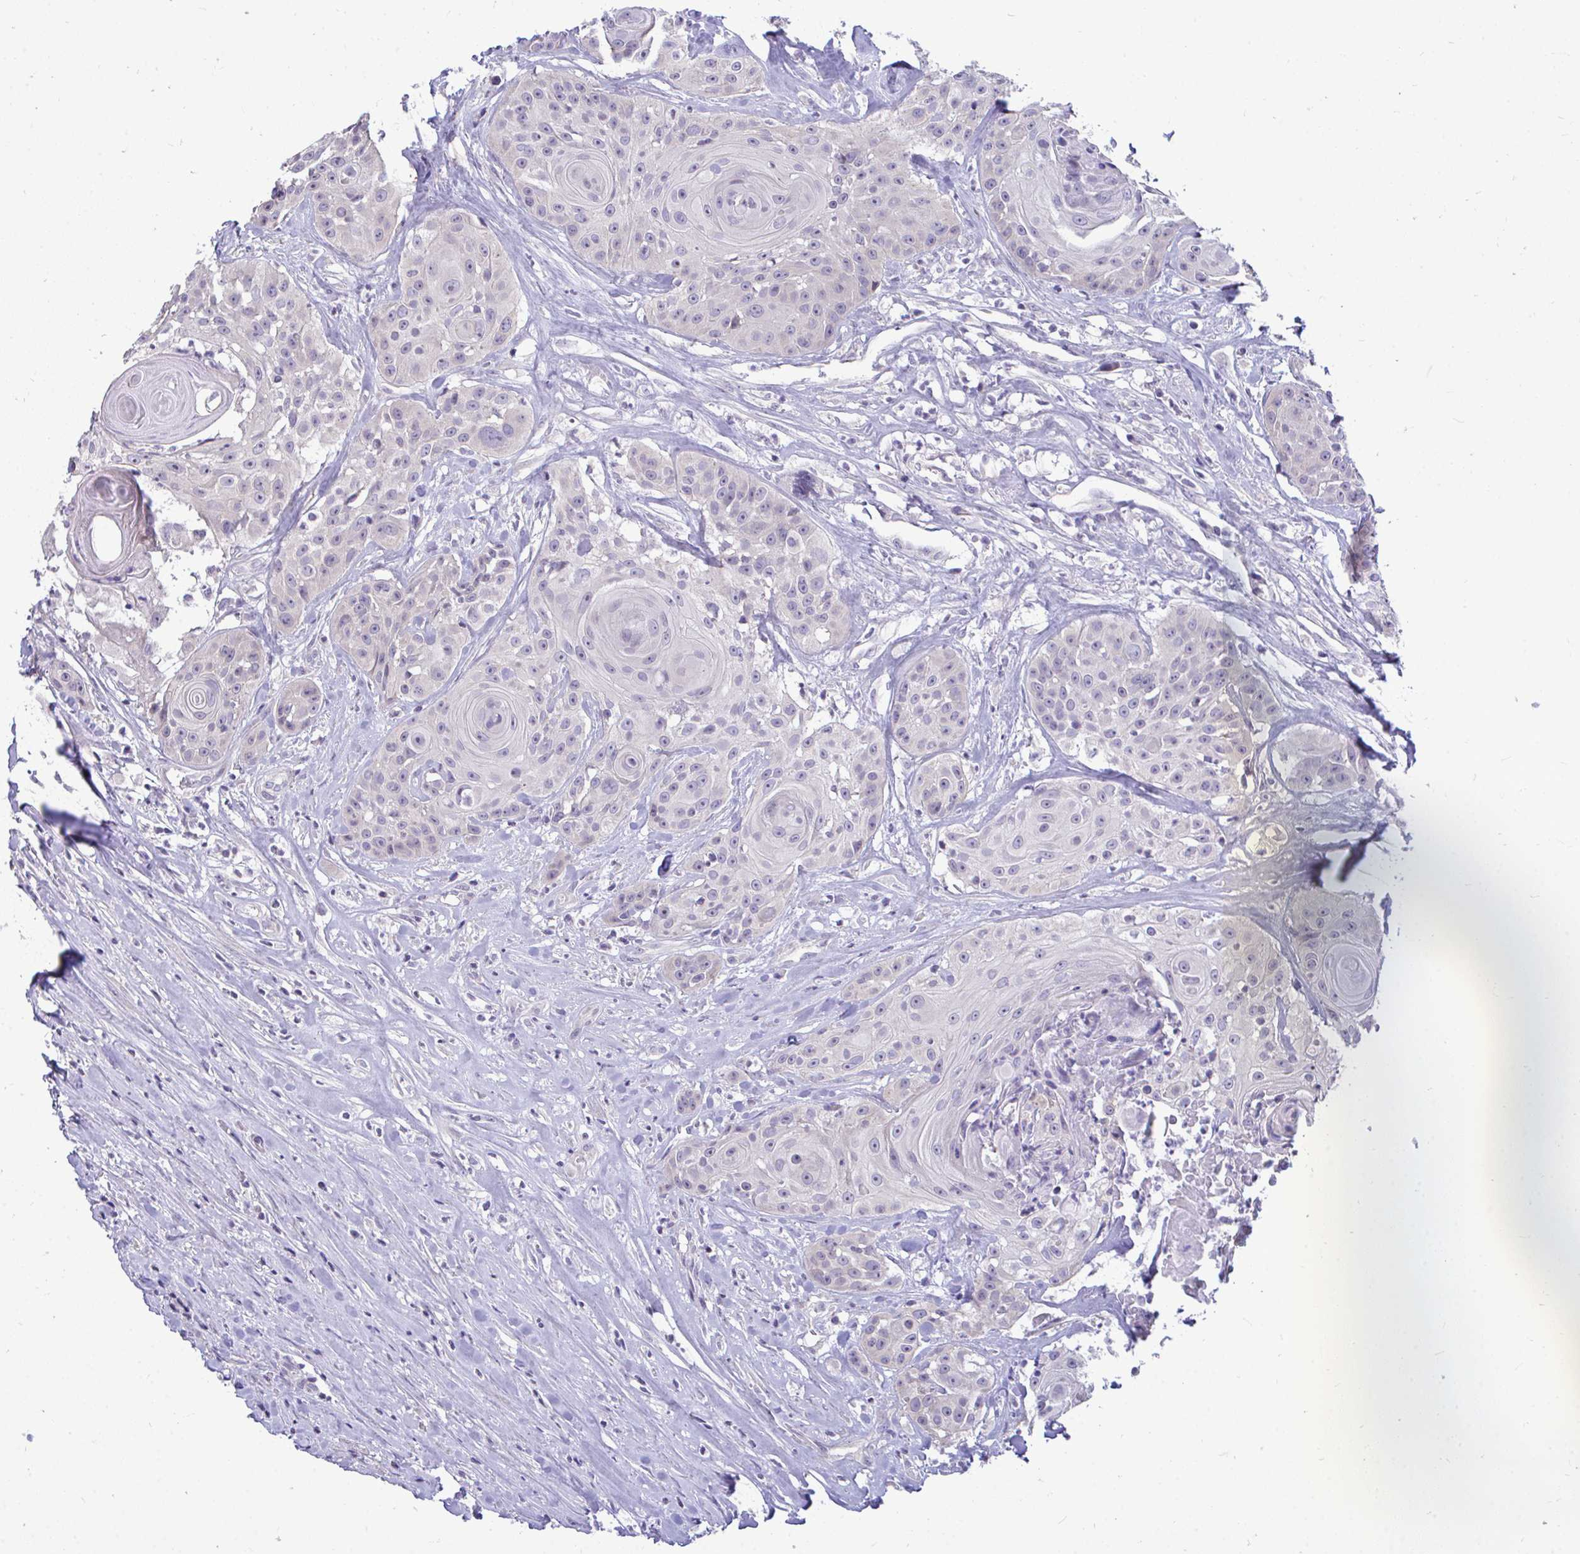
{"staining": {"intensity": "negative", "quantity": "none", "location": "none"}, "tissue": "head and neck cancer", "cell_type": "Tumor cells", "image_type": "cancer", "snomed": [{"axis": "morphology", "description": "Squamous cell carcinoma, NOS"}, {"axis": "topography", "description": "Head-Neck"}], "caption": "The histopathology image shows no staining of tumor cells in head and neck cancer (squamous cell carcinoma).", "gene": "PIGK", "patient": {"sex": "male", "age": 83}}